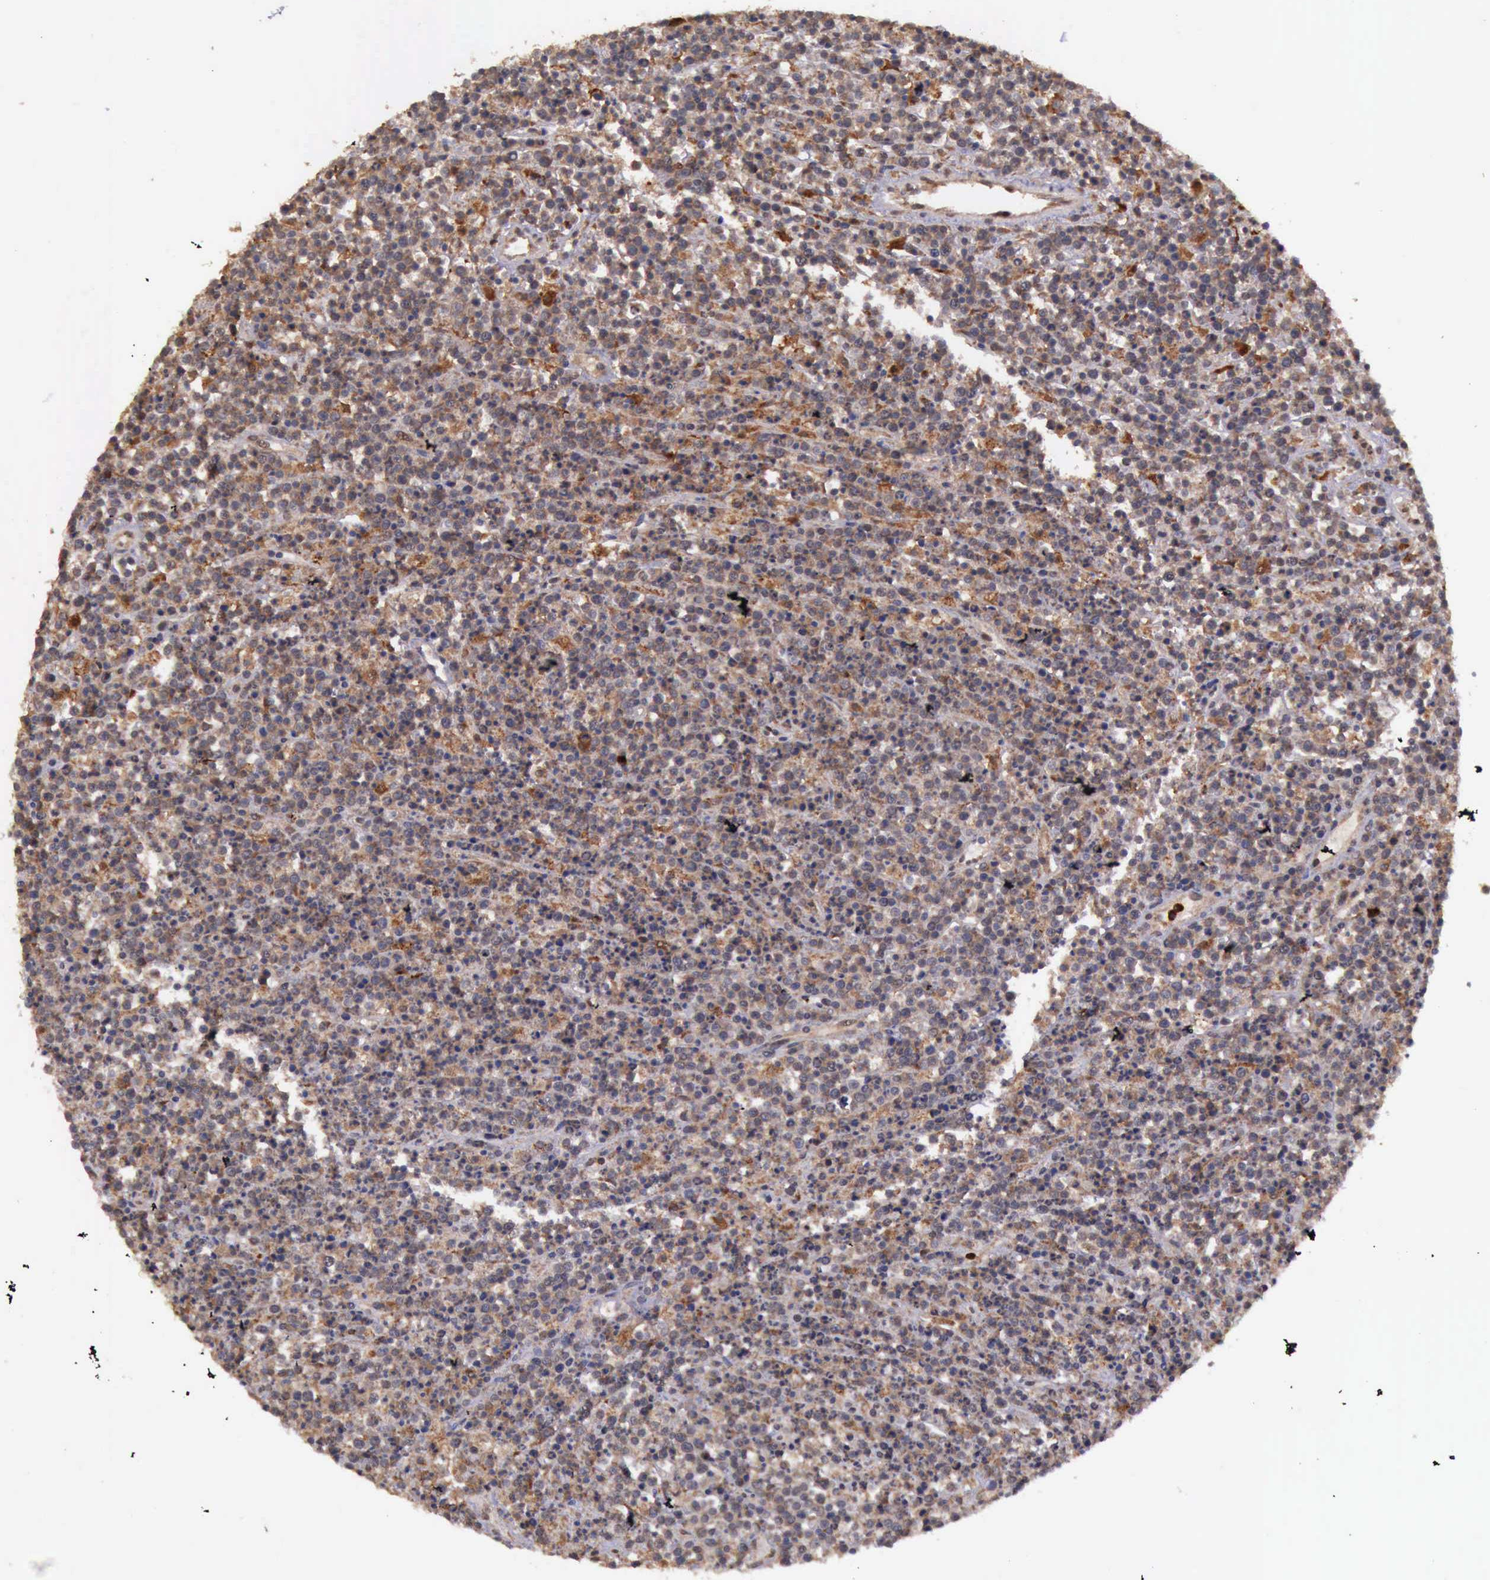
{"staining": {"intensity": "moderate", "quantity": ">75%", "location": "cytoplasmic/membranous"}, "tissue": "lymphoma", "cell_type": "Tumor cells", "image_type": "cancer", "snomed": [{"axis": "morphology", "description": "Malignant lymphoma, non-Hodgkin's type, High grade"}, {"axis": "topography", "description": "Ovary"}], "caption": "Immunohistochemistry (IHC) staining of lymphoma, which exhibits medium levels of moderate cytoplasmic/membranous expression in about >75% of tumor cells indicating moderate cytoplasmic/membranous protein staining. The staining was performed using DAB (3,3'-diaminobenzidine) (brown) for protein detection and nuclei were counterstained in hematoxylin (blue).", "gene": "ARMCX3", "patient": {"sex": "female", "age": 56}}